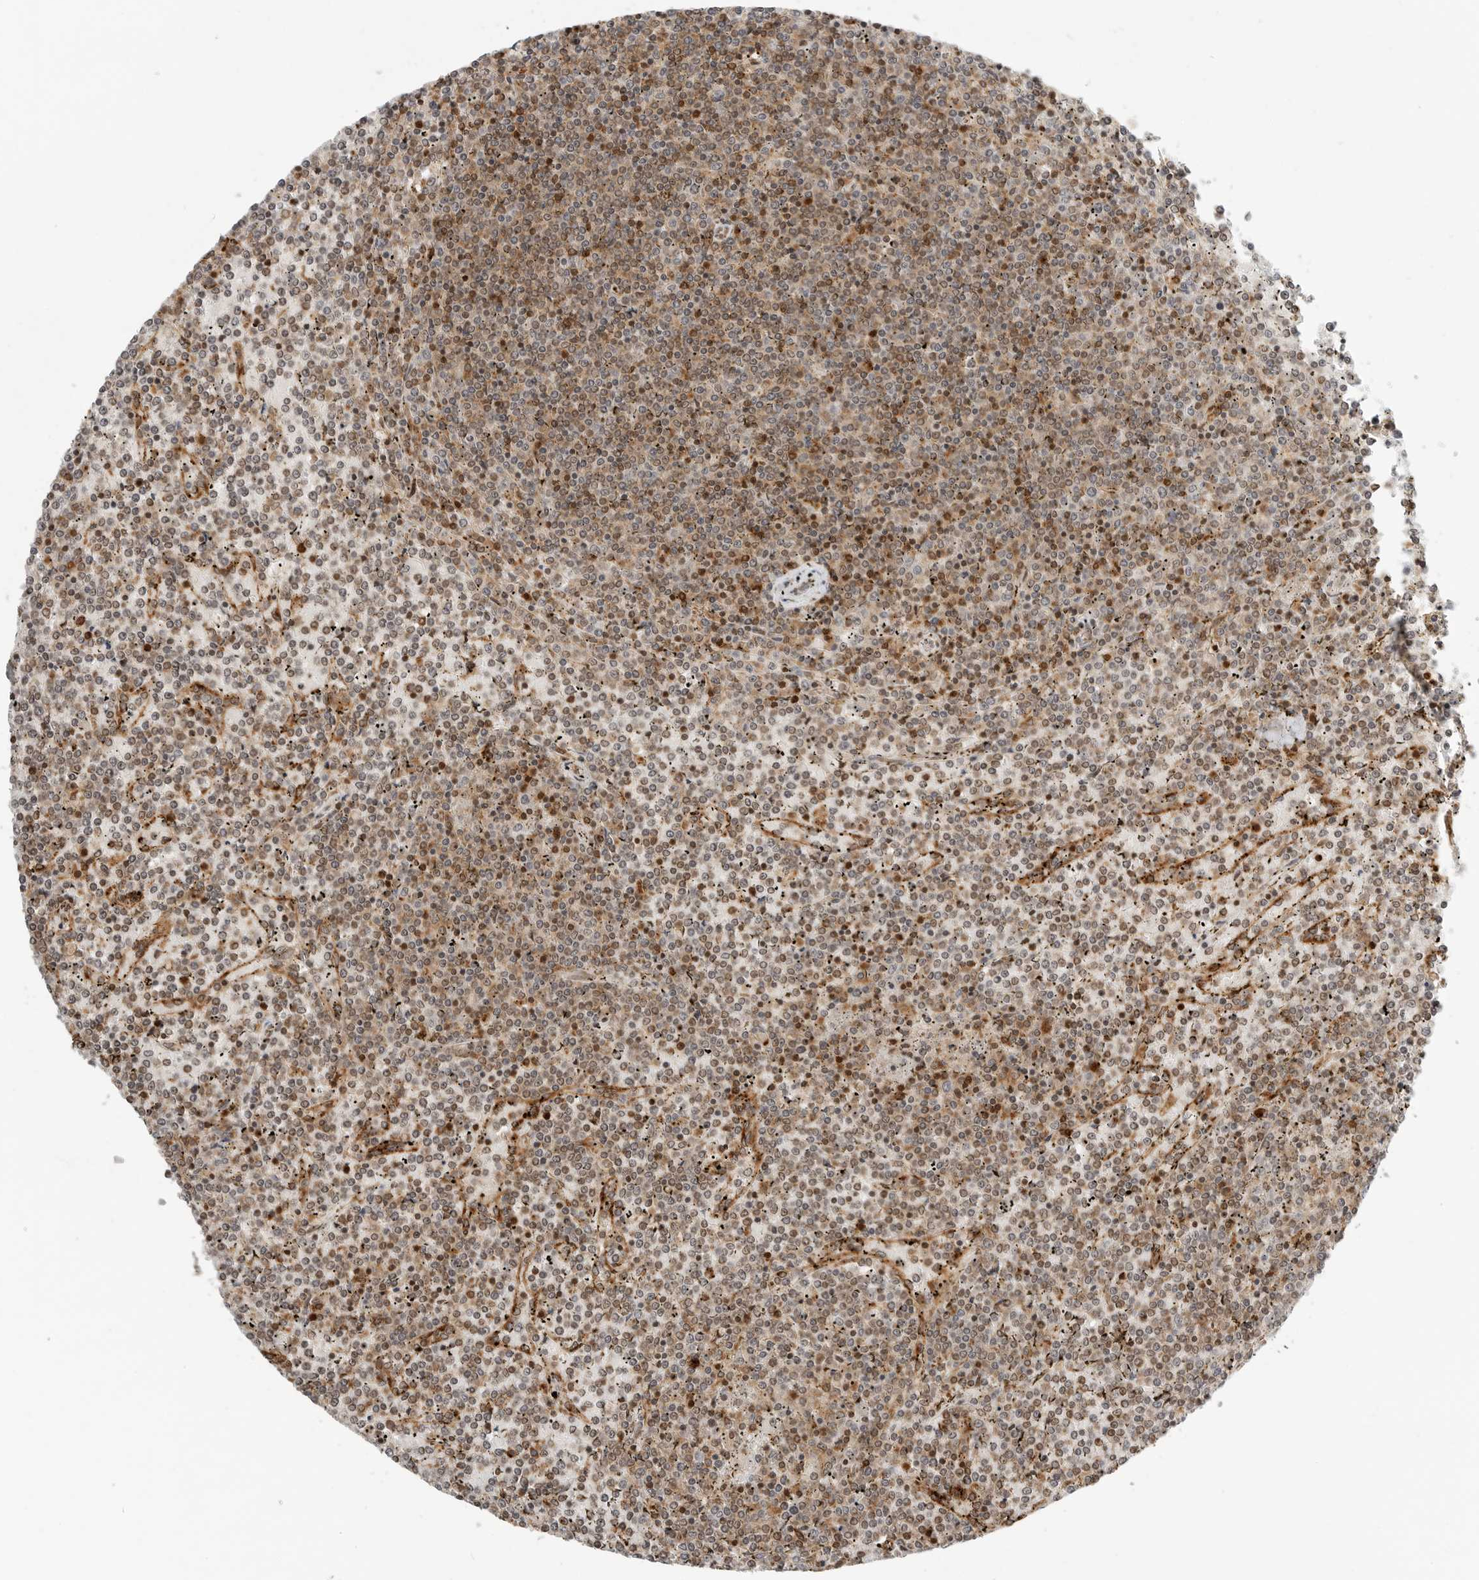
{"staining": {"intensity": "weak", "quantity": ">75%", "location": "cytoplasmic/membranous"}, "tissue": "lymphoma", "cell_type": "Tumor cells", "image_type": "cancer", "snomed": [{"axis": "morphology", "description": "Malignant lymphoma, non-Hodgkin's type, Low grade"}, {"axis": "topography", "description": "Spleen"}], "caption": "This image shows IHC staining of human lymphoma, with low weak cytoplasmic/membranous staining in about >75% of tumor cells.", "gene": "IDUA", "patient": {"sex": "female", "age": 19}}